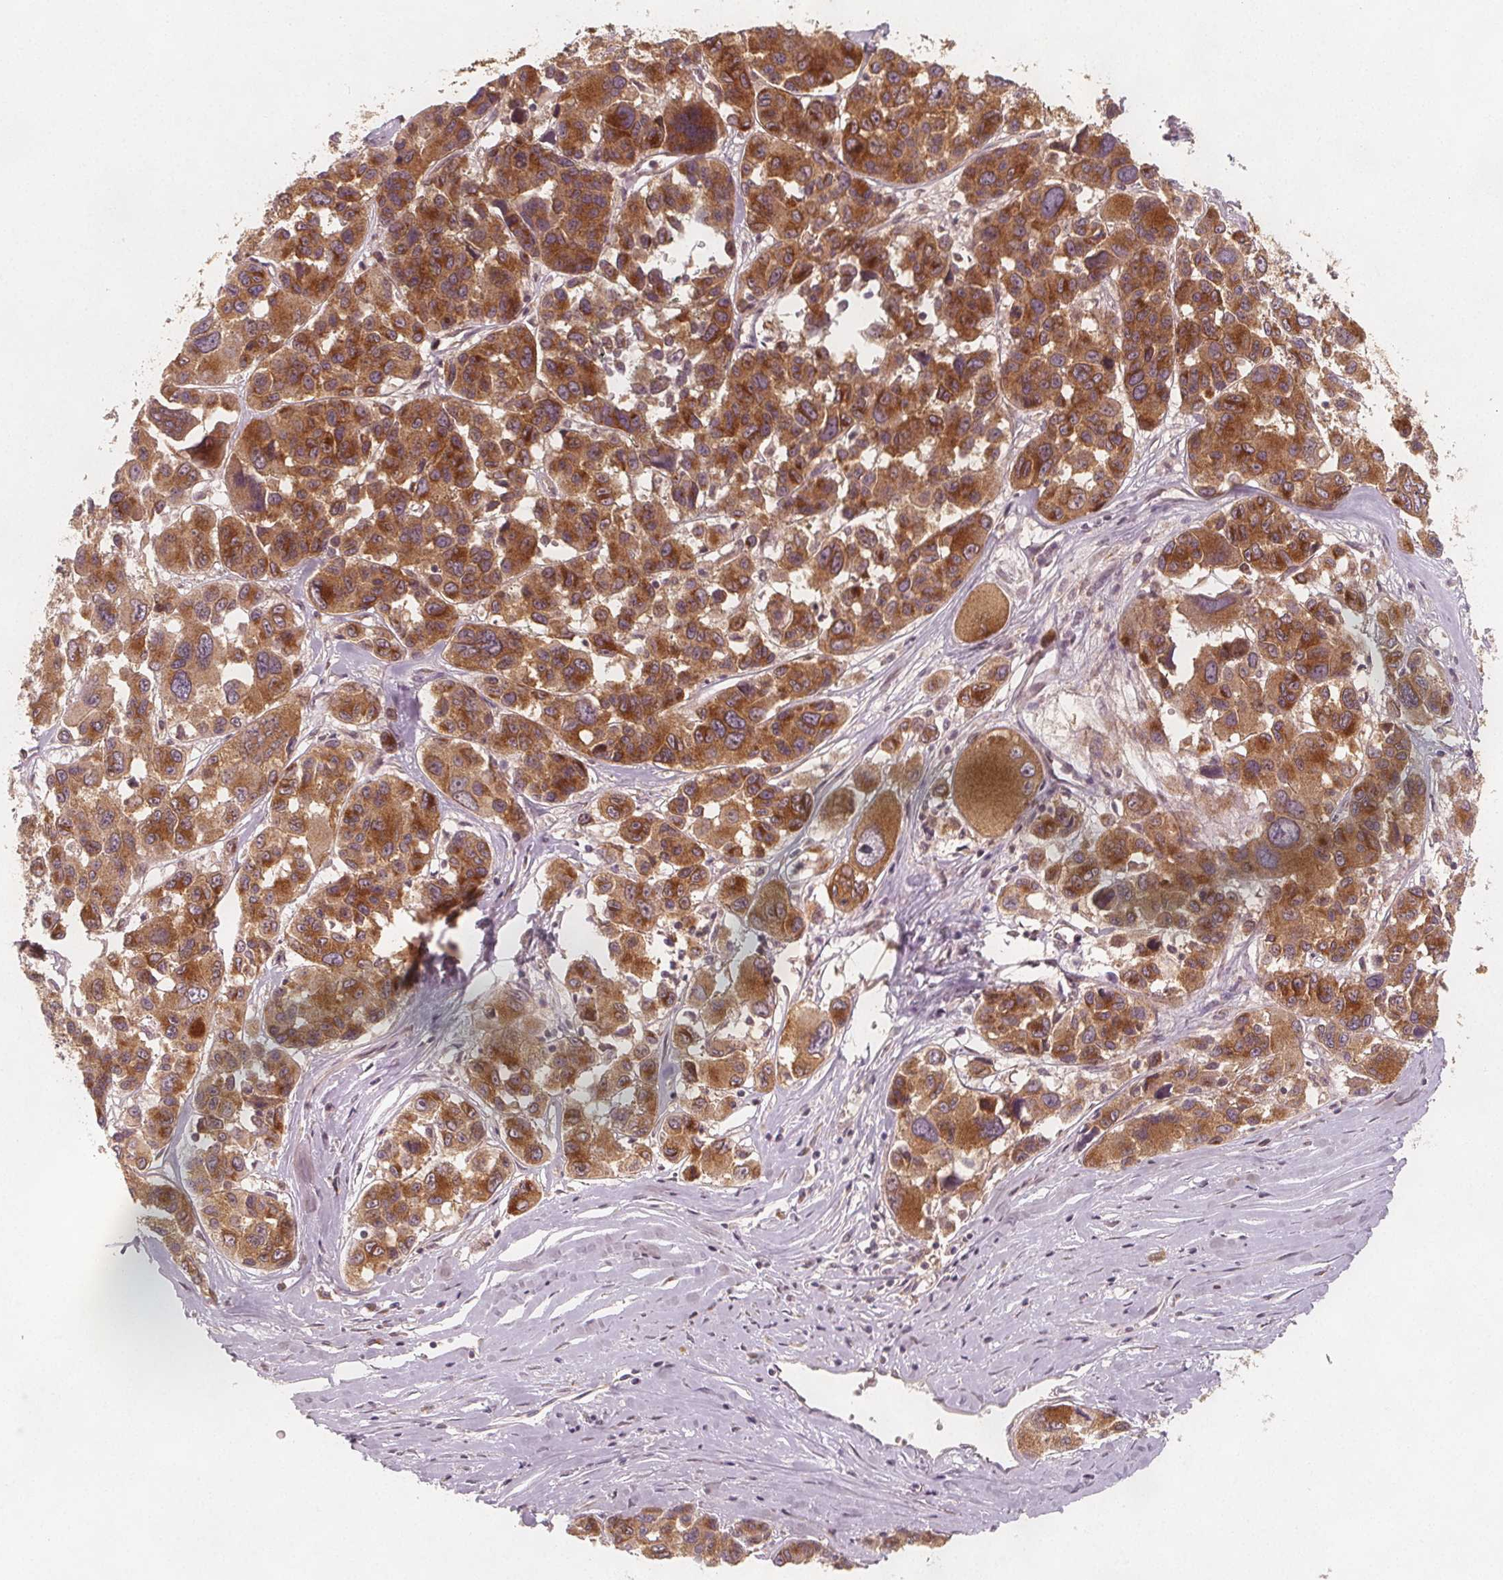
{"staining": {"intensity": "moderate", "quantity": ">75%", "location": "cytoplasmic/membranous"}, "tissue": "melanoma", "cell_type": "Tumor cells", "image_type": "cancer", "snomed": [{"axis": "morphology", "description": "Malignant melanoma, NOS"}, {"axis": "topography", "description": "Skin"}], "caption": "IHC photomicrograph of neoplastic tissue: human melanoma stained using immunohistochemistry (IHC) demonstrates medium levels of moderate protein expression localized specifically in the cytoplasmic/membranous of tumor cells, appearing as a cytoplasmic/membranous brown color.", "gene": "NCSTN", "patient": {"sex": "female", "age": 66}}